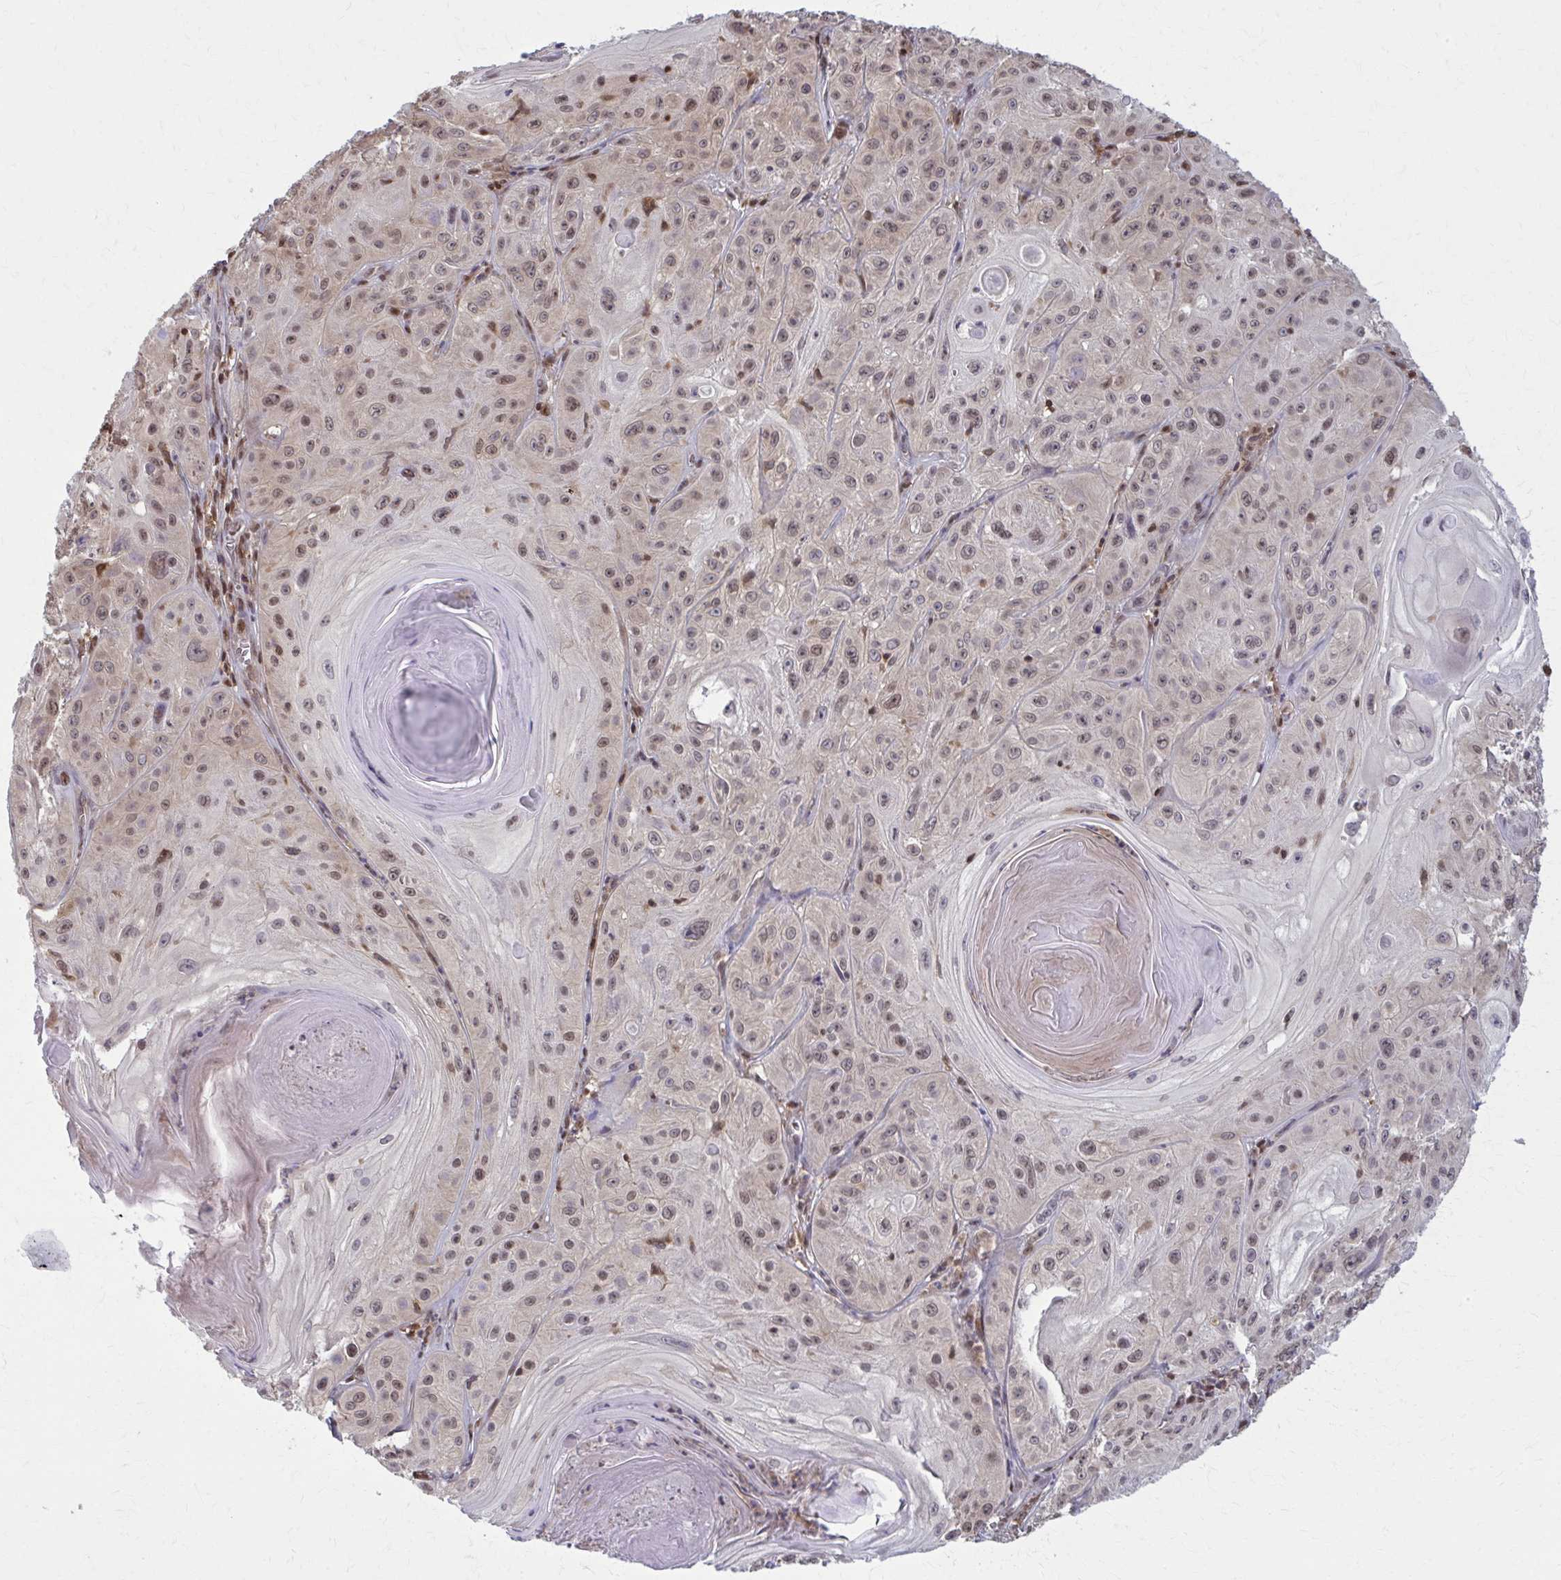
{"staining": {"intensity": "weak", "quantity": ">75%", "location": "nuclear"}, "tissue": "skin cancer", "cell_type": "Tumor cells", "image_type": "cancer", "snomed": [{"axis": "morphology", "description": "Squamous cell carcinoma, NOS"}, {"axis": "topography", "description": "Skin"}], "caption": "A brown stain highlights weak nuclear expression of a protein in skin cancer (squamous cell carcinoma) tumor cells.", "gene": "MDH1", "patient": {"sex": "male", "age": 85}}